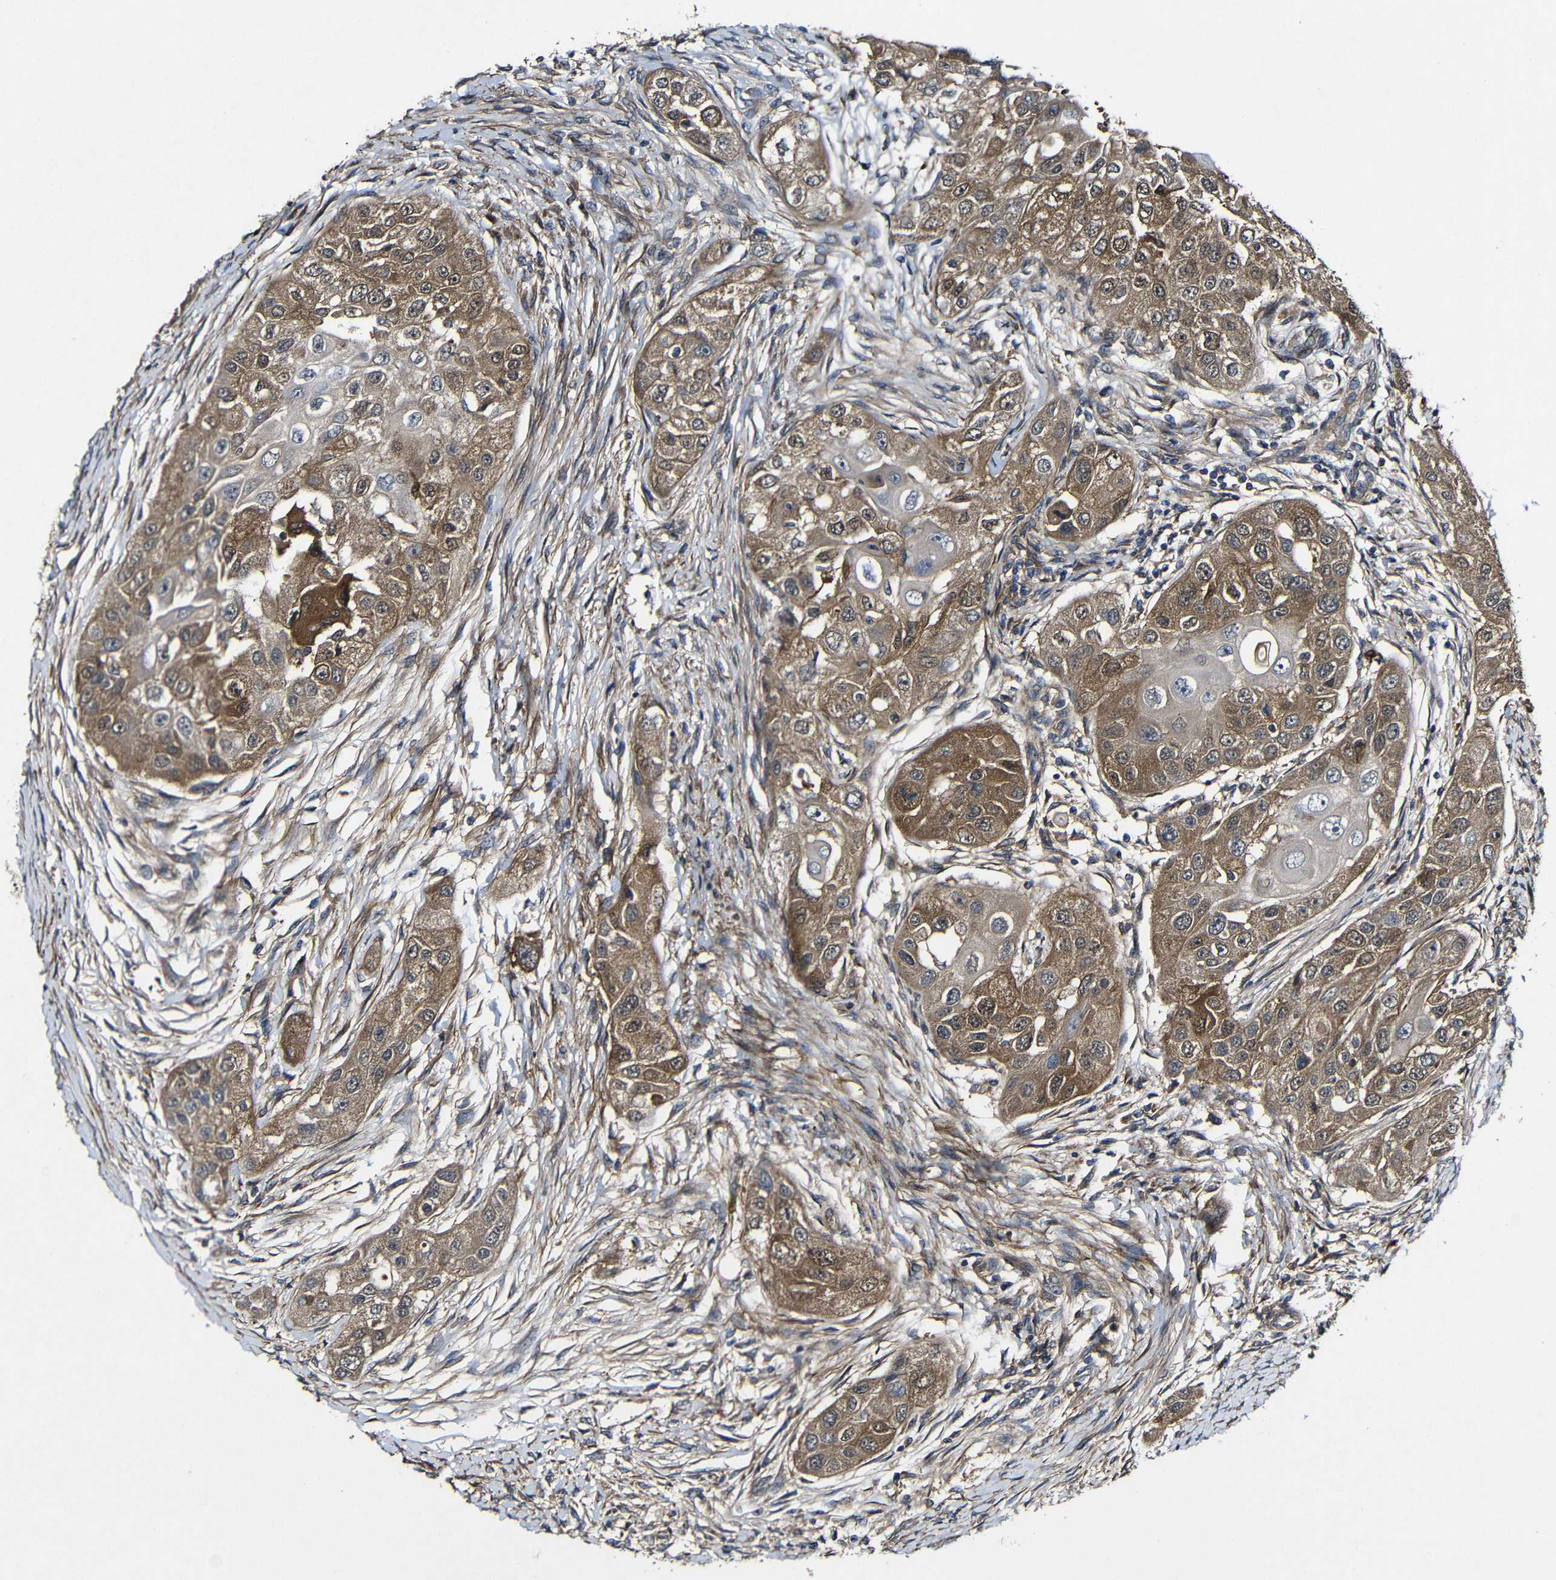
{"staining": {"intensity": "moderate", "quantity": ">75%", "location": "cytoplasmic/membranous"}, "tissue": "head and neck cancer", "cell_type": "Tumor cells", "image_type": "cancer", "snomed": [{"axis": "morphology", "description": "Normal tissue, NOS"}, {"axis": "morphology", "description": "Squamous cell carcinoma, NOS"}, {"axis": "topography", "description": "Skeletal muscle"}, {"axis": "topography", "description": "Head-Neck"}], "caption": "Head and neck cancer stained with DAB IHC demonstrates medium levels of moderate cytoplasmic/membranous expression in about >75% of tumor cells.", "gene": "GSDME", "patient": {"sex": "male", "age": 51}}